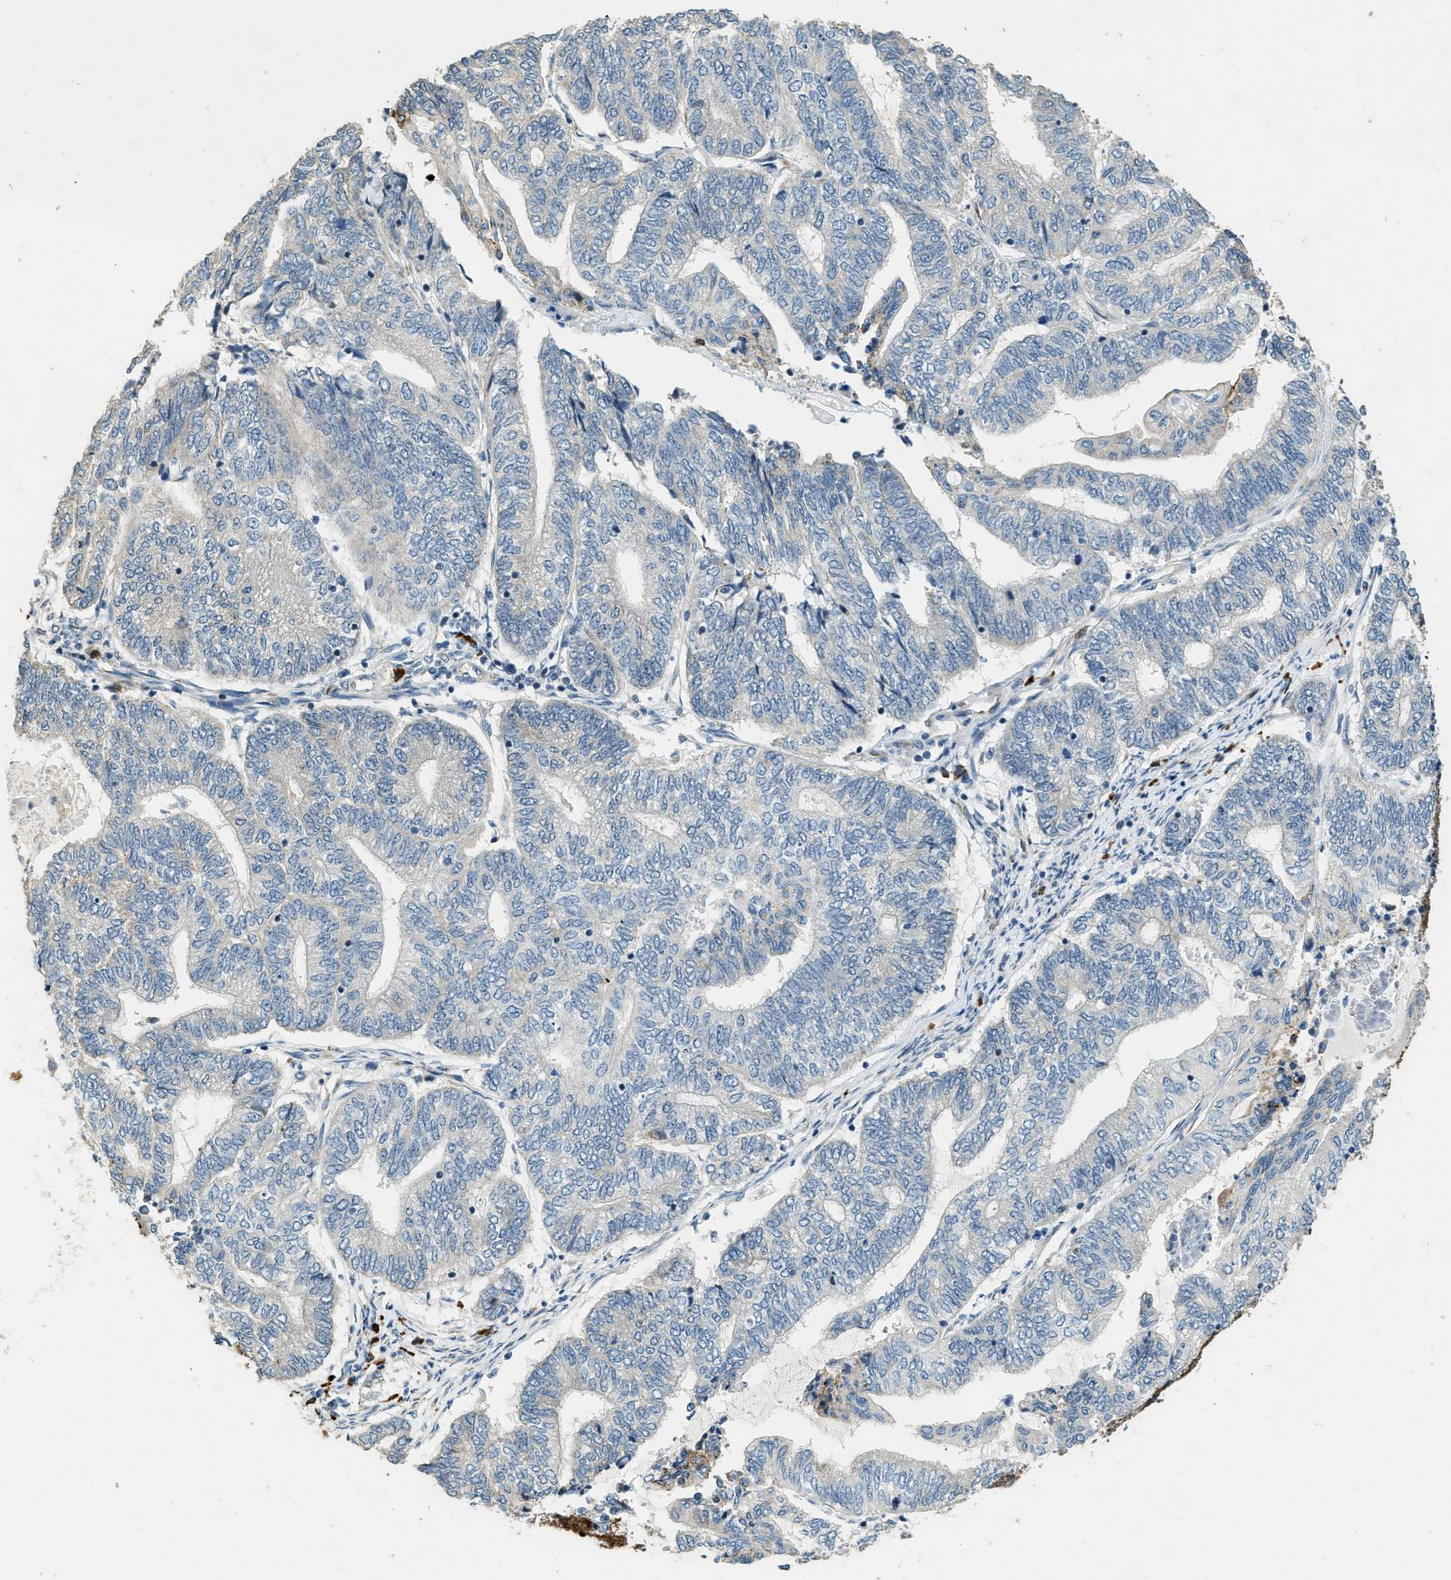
{"staining": {"intensity": "negative", "quantity": "none", "location": "none"}, "tissue": "endometrial cancer", "cell_type": "Tumor cells", "image_type": "cancer", "snomed": [{"axis": "morphology", "description": "Adenocarcinoma, NOS"}, {"axis": "topography", "description": "Uterus"}, {"axis": "topography", "description": "Endometrium"}], "caption": "Immunohistochemistry (IHC) of human adenocarcinoma (endometrial) exhibits no positivity in tumor cells. Brightfield microscopy of immunohistochemistry stained with DAB (brown) and hematoxylin (blue), captured at high magnification.", "gene": "HERC2", "patient": {"sex": "female", "age": 70}}